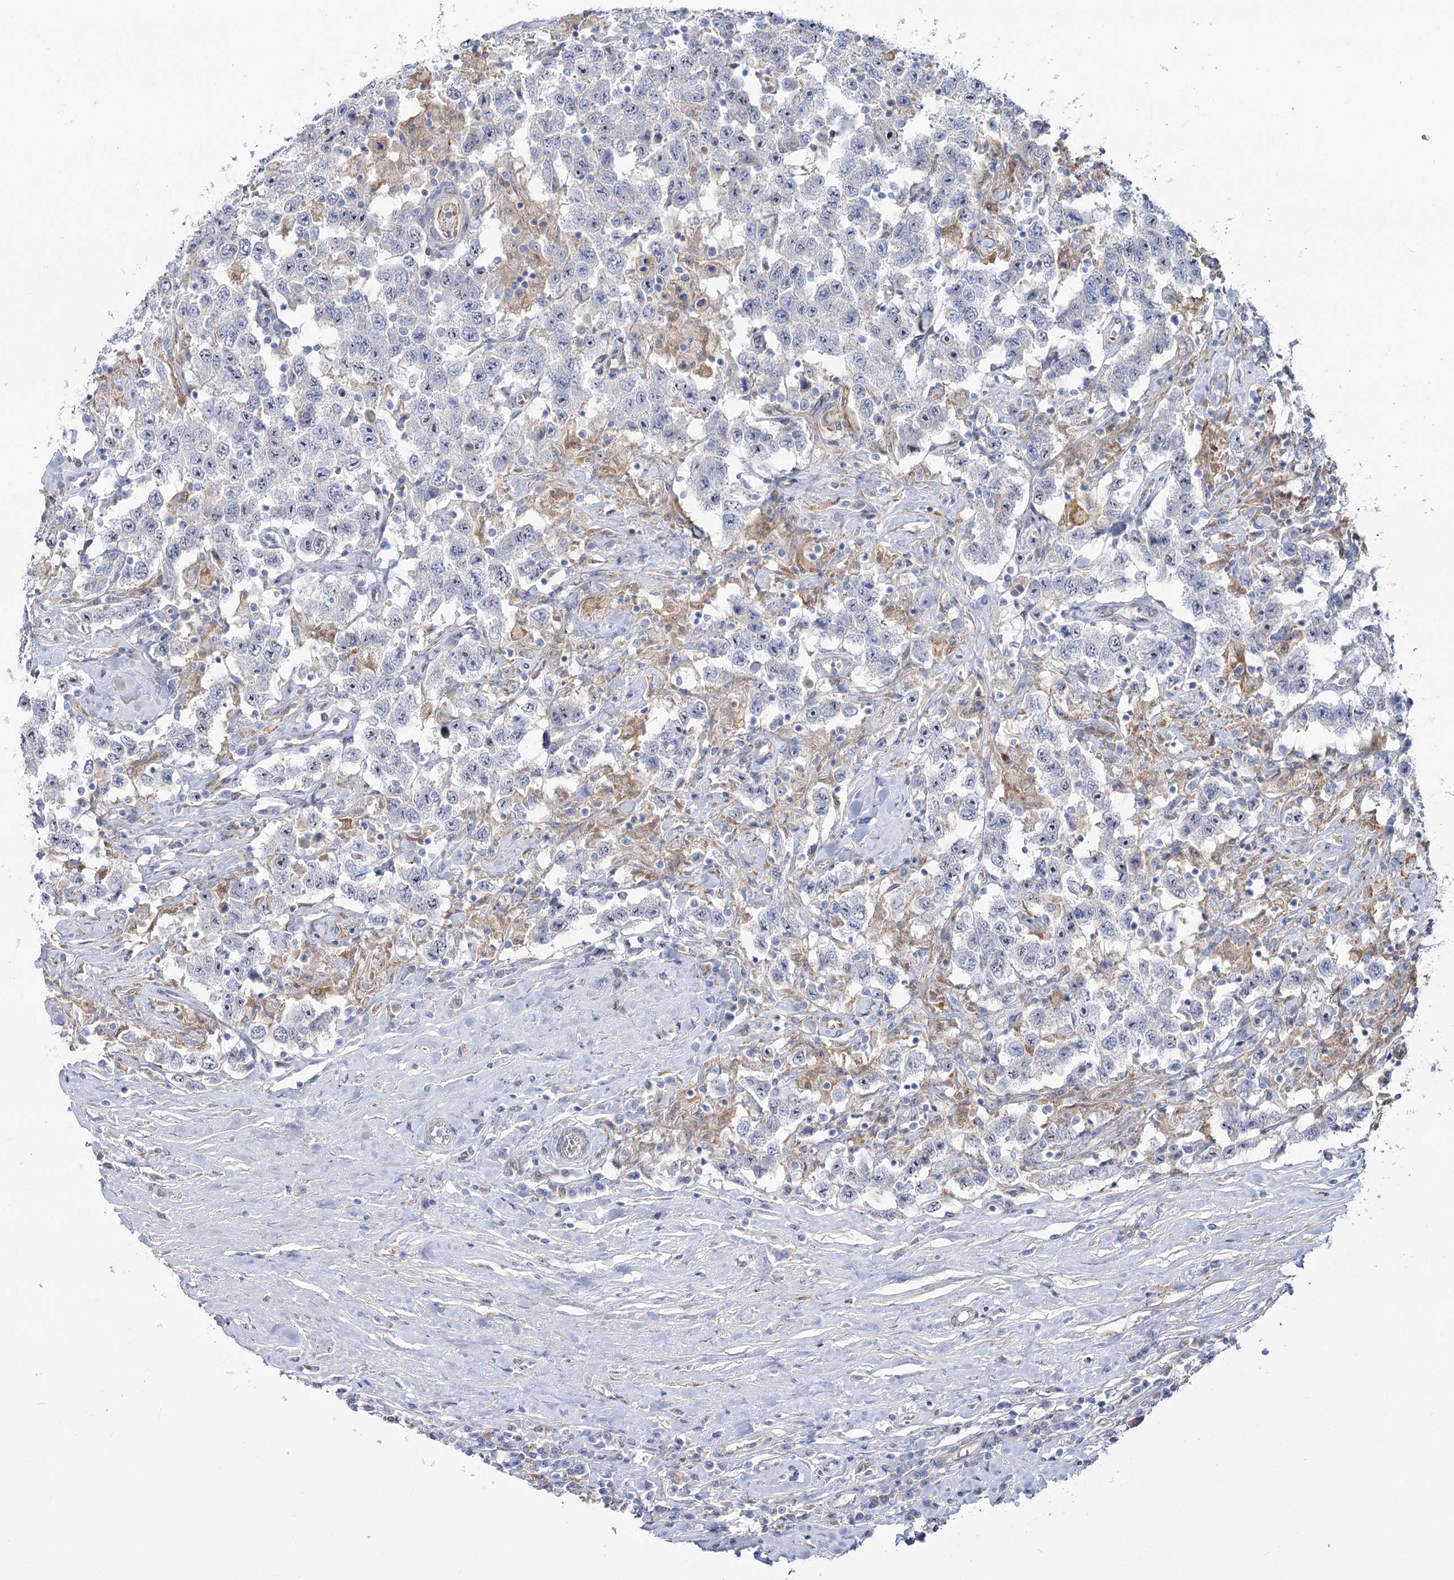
{"staining": {"intensity": "weak", "quantity": "<25%", "location": "nuclear"}, "tissue": "testis cancer", "cell_type": "Tumor cells", "image_type": "cancer", "snomed": [{"axis": "morphology", "description": "Seminoma, NOS"}, {"axis": "topography", "description": "Testis"}], "caption": "Tumor cells are negative for brown protein staining in testis cancer (seminoma).", "gene": "SUOX", "patient": {"sex": "male", "age": 41}}